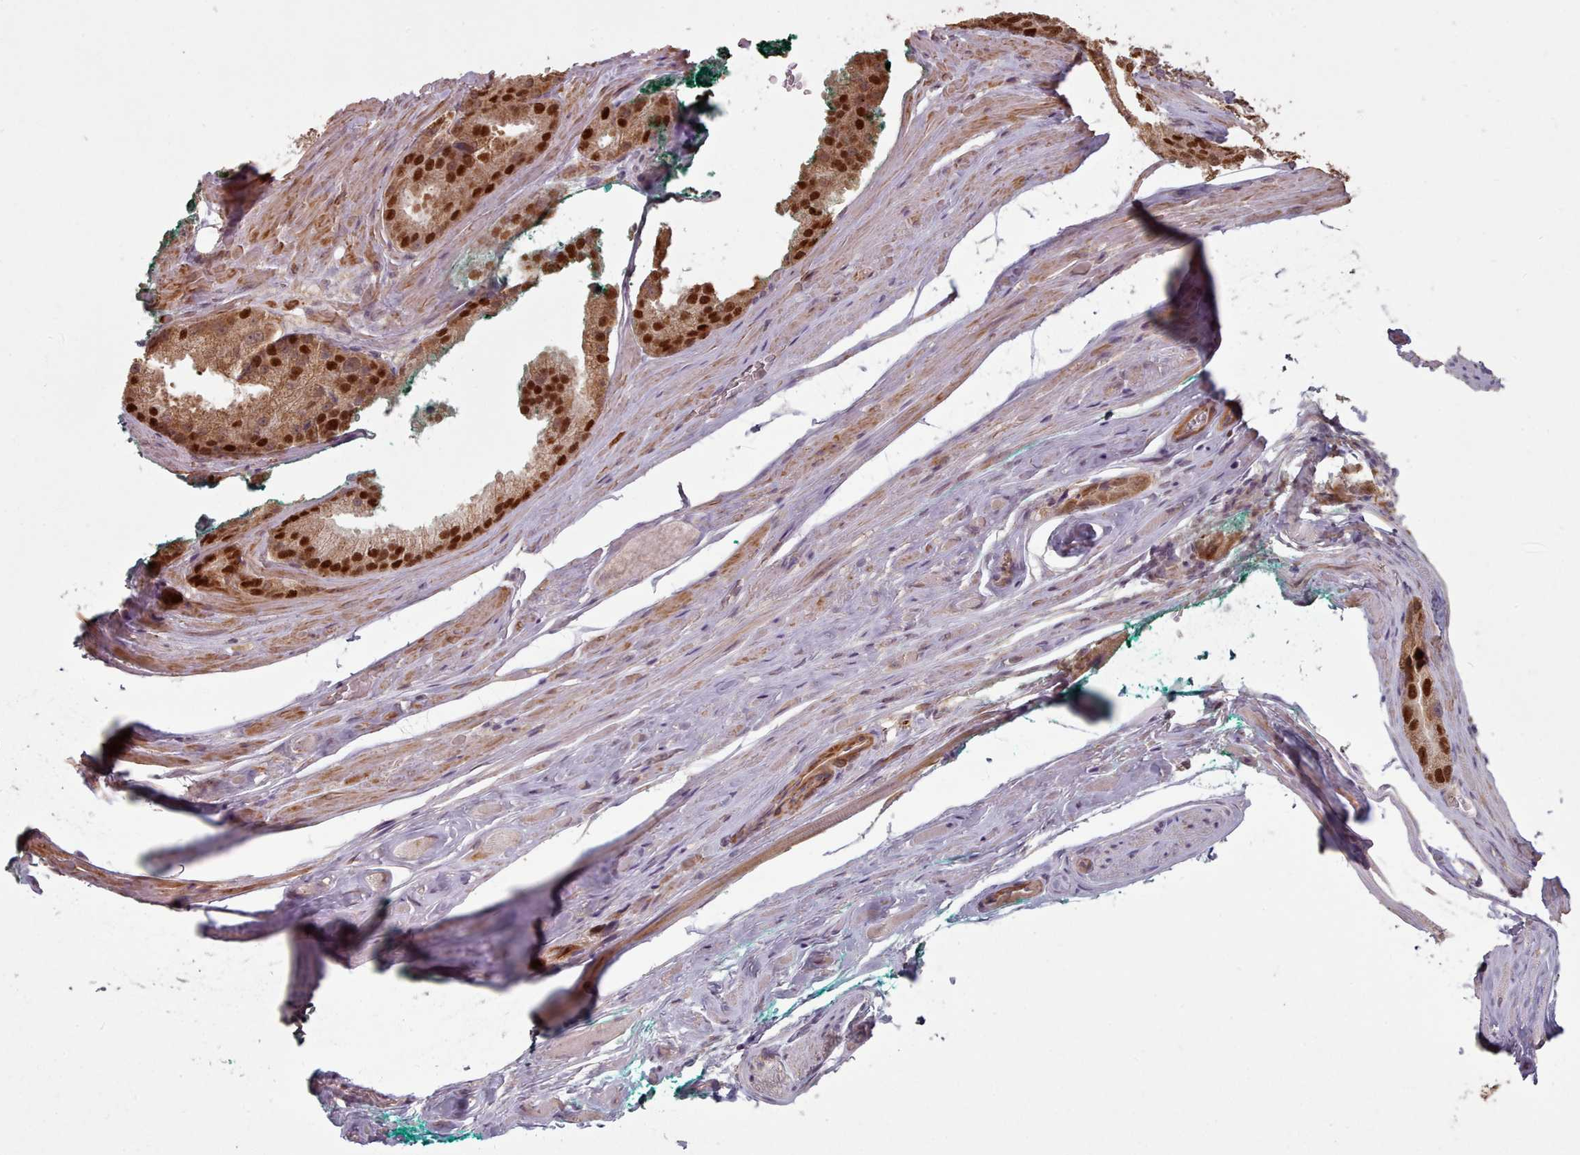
{"staining": {"intensity": "strong", "quantity": ">75%", "location": "nuclear"}, "tissue": "prostate cancer", "cell_type": "Tumor cells", "image_type": "cancer", "snomed": [{"axis": "morphology", "description": "Adenocarcinoma, High grade"}, {"axis": "topography", "description": "Prostate"}], "caption": "Tumor cells display high levels of strong nuclear positivity in approximately >75% of cells in human high-grade adenocarcinoma (prostate).", "gene": "ERCC6L", "patient": {"sex": "male", "age": 61}}